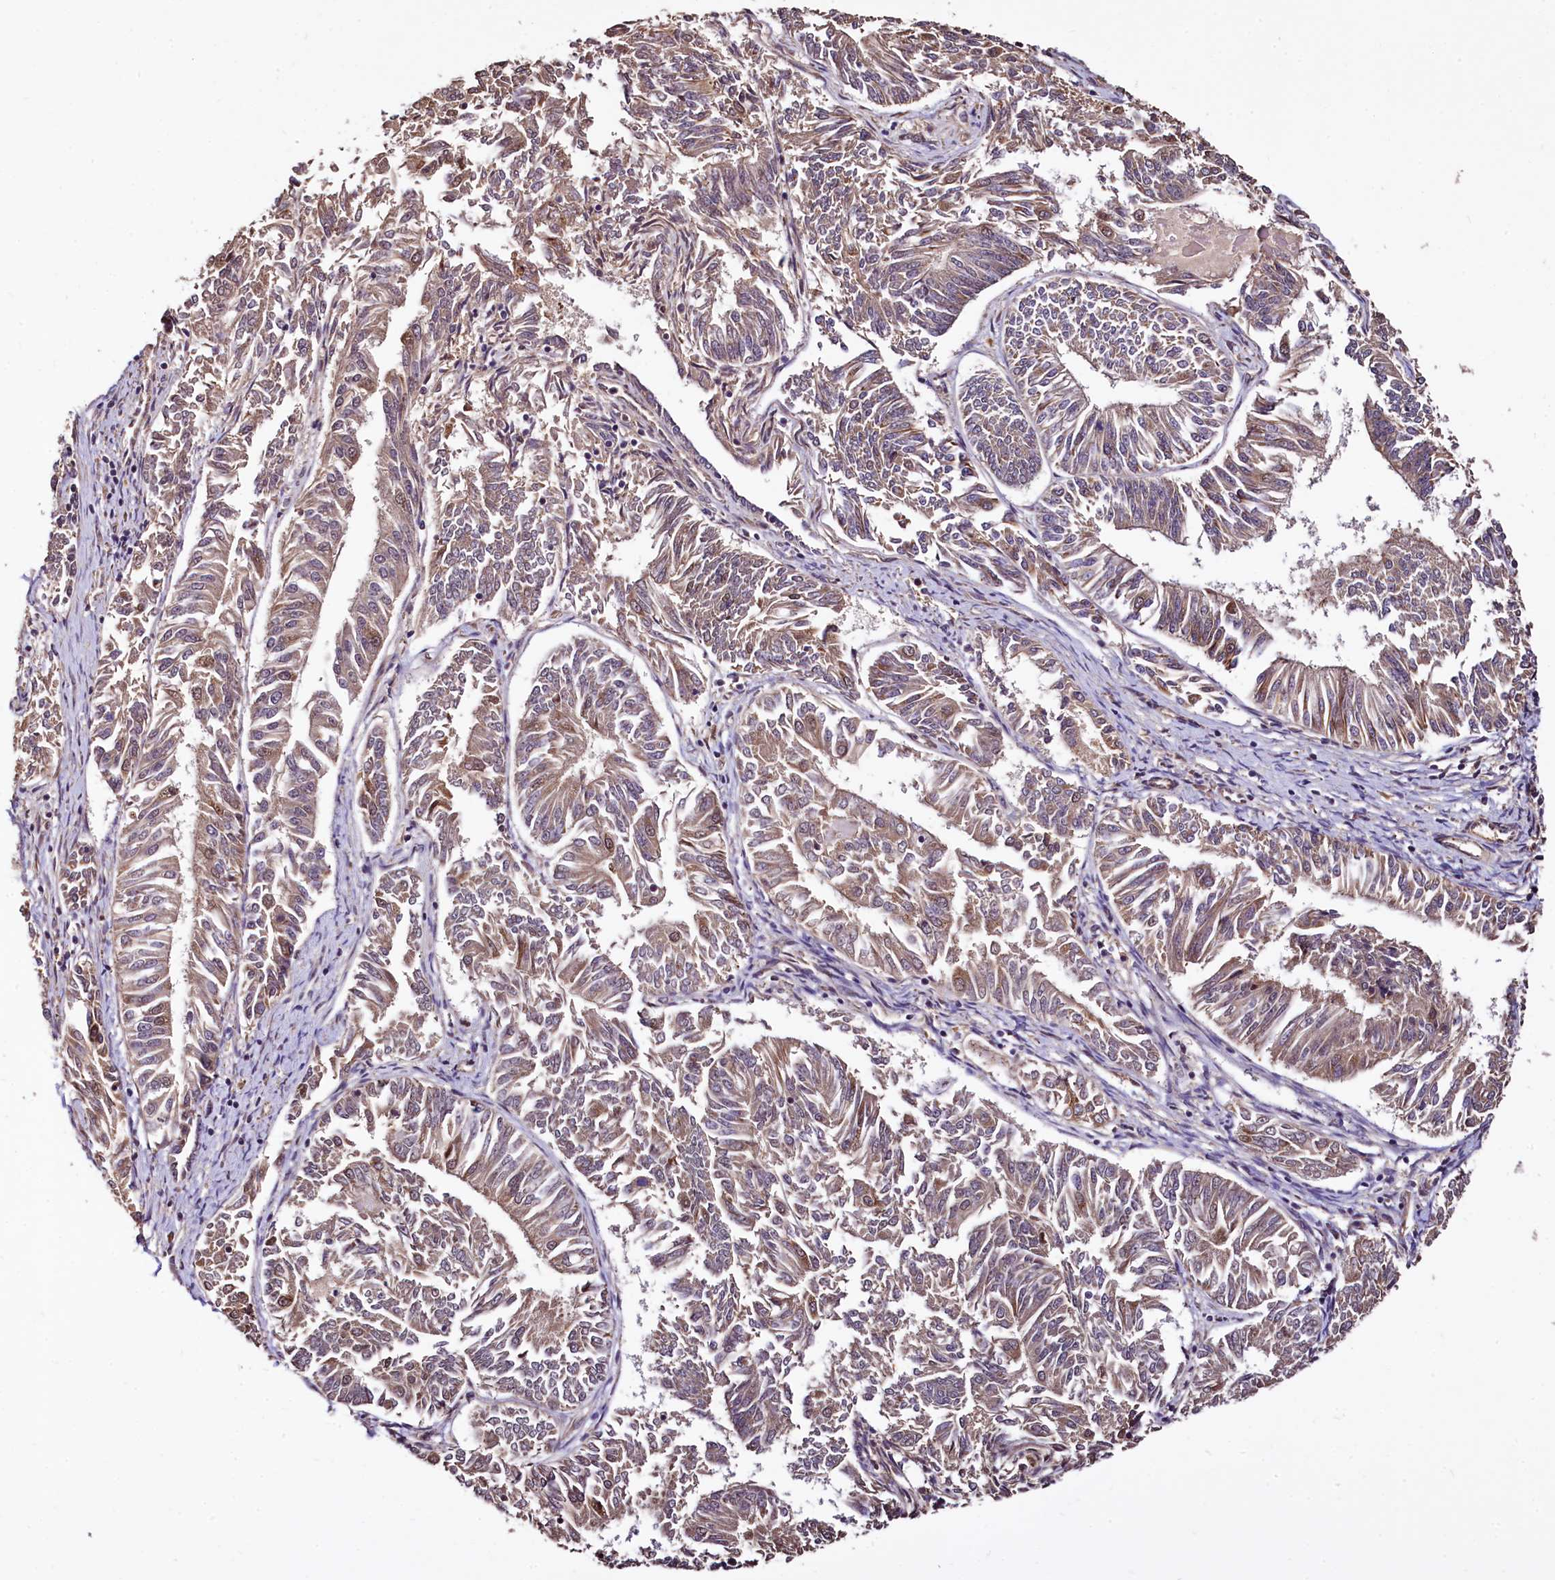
{"staining": {"intensity": "weak", "quantity": "25%-75%", "location": "cytoplasmic/membranous"}, "tissue": "endometrial cancer", "cell_type": "Tumor cells", "image_type": "cancer", "snomed": [{"axis": "morphology", "description": "Adenocarcinoma, NOS"}, {"axis": "topography", "description": "Endometrium"}], "caption": "Tumor cells reveal low levels of weak cytoplasmic/membranous staining in about 25%-75% of cells in adenocarcinoma (endometrial).", "gene": "TBCEL", "patient": {"sex": "female", "age": 58}}